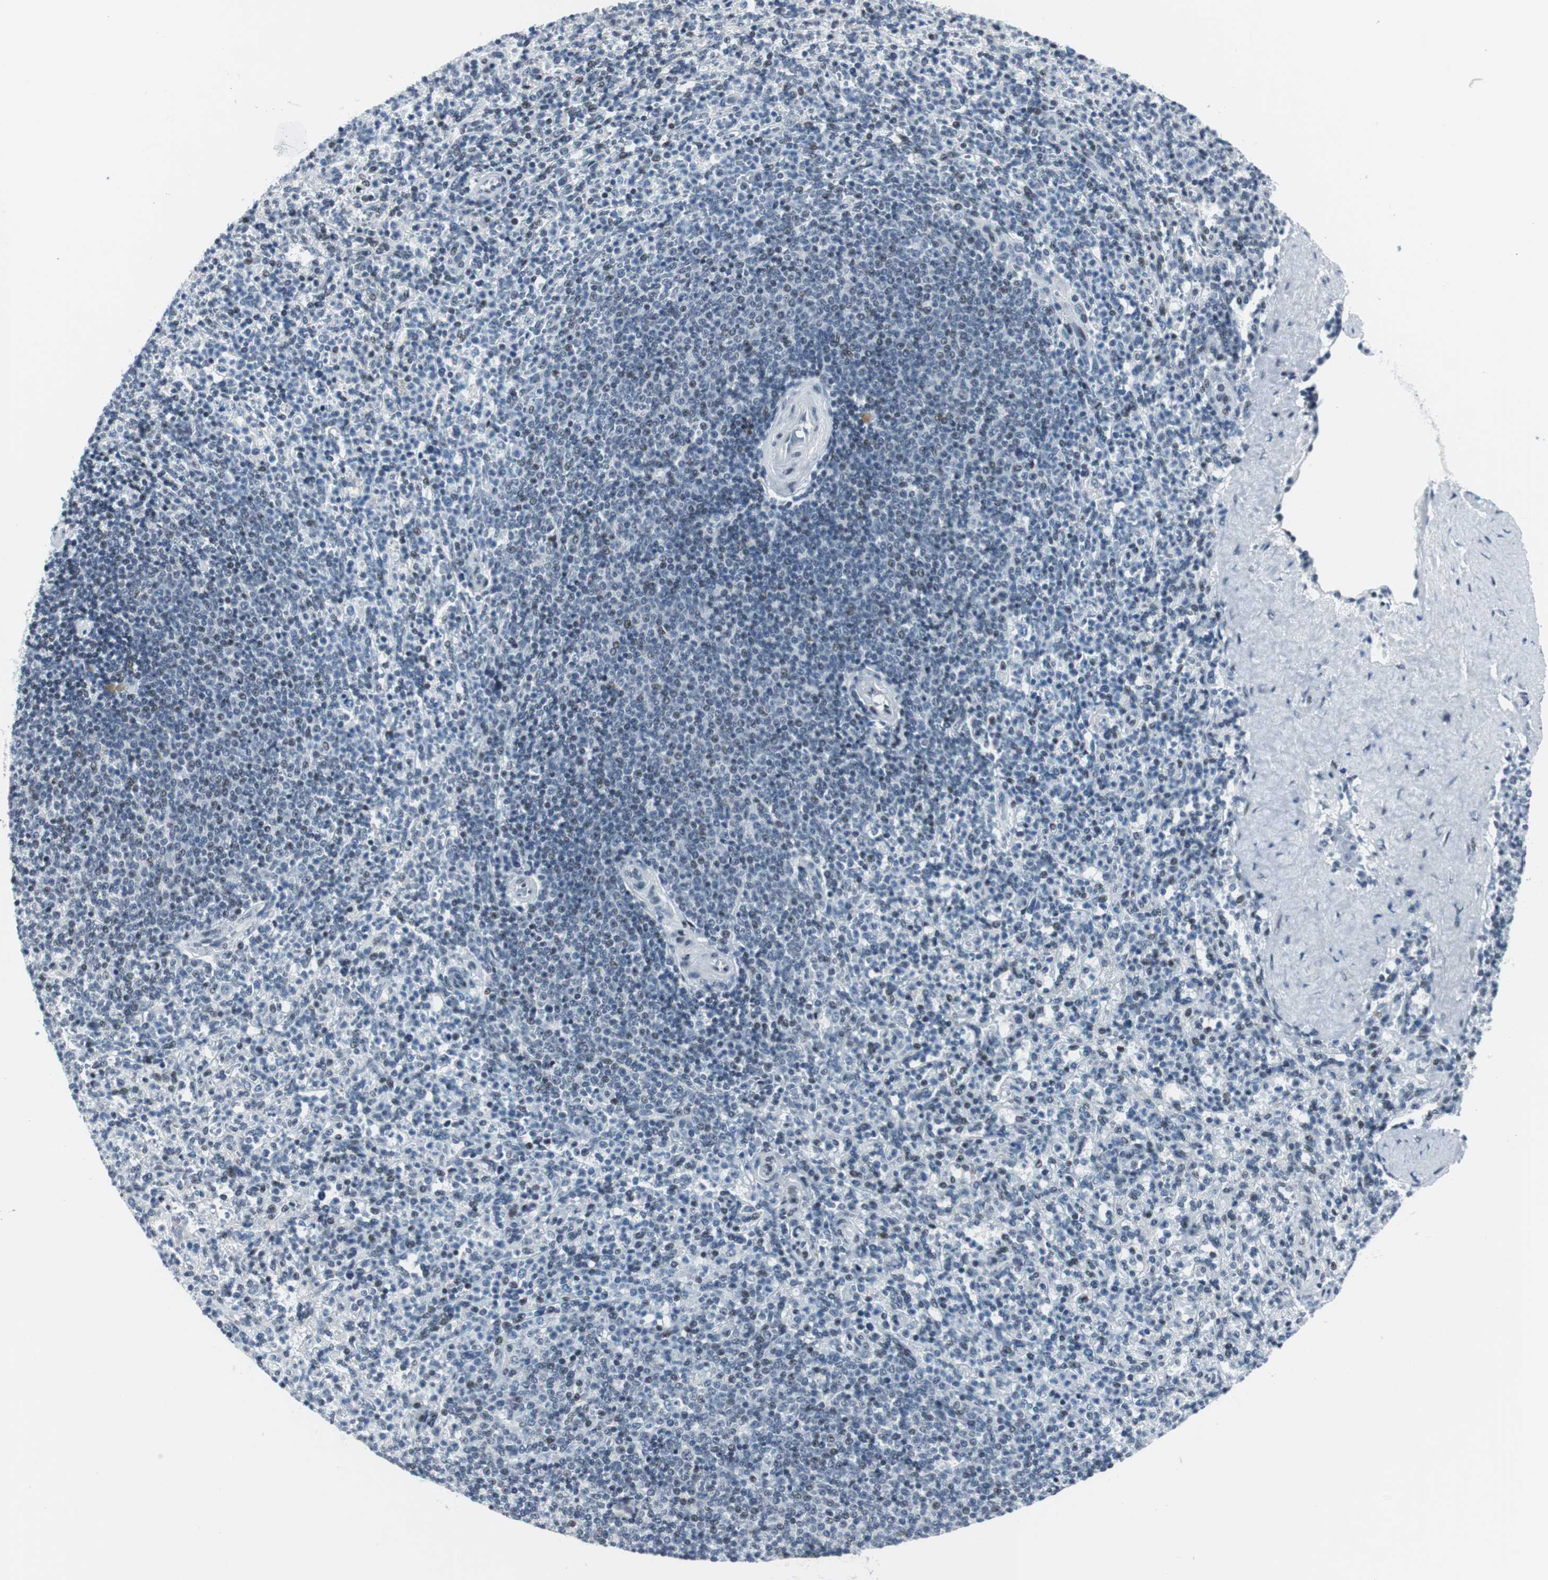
{"staining": {"intensity": "weak", "quantity": "<25%", "location": "nuclear"}, "tissue": "spleen", "cell_type": "Cells in red pulp", "image_type": "normal", "snomed": [{"axis": "morphology", "description": "Normal tissue, NOS"}, {"axis": "topography", "description": "Spleen"}], "caption": "Immunohistochemistry (IHC) photomicrograph of benign spleen stained for a protein (brown), which displays no positivity in cells in red pulp. The staining was performed using DAB to visualize the protein expression in brown, while the nuclei were stained in blue with hematoxylin (Magnification: 20x).", "gene": "MTA1", "patient": {"sex": "male", "age": 36}}